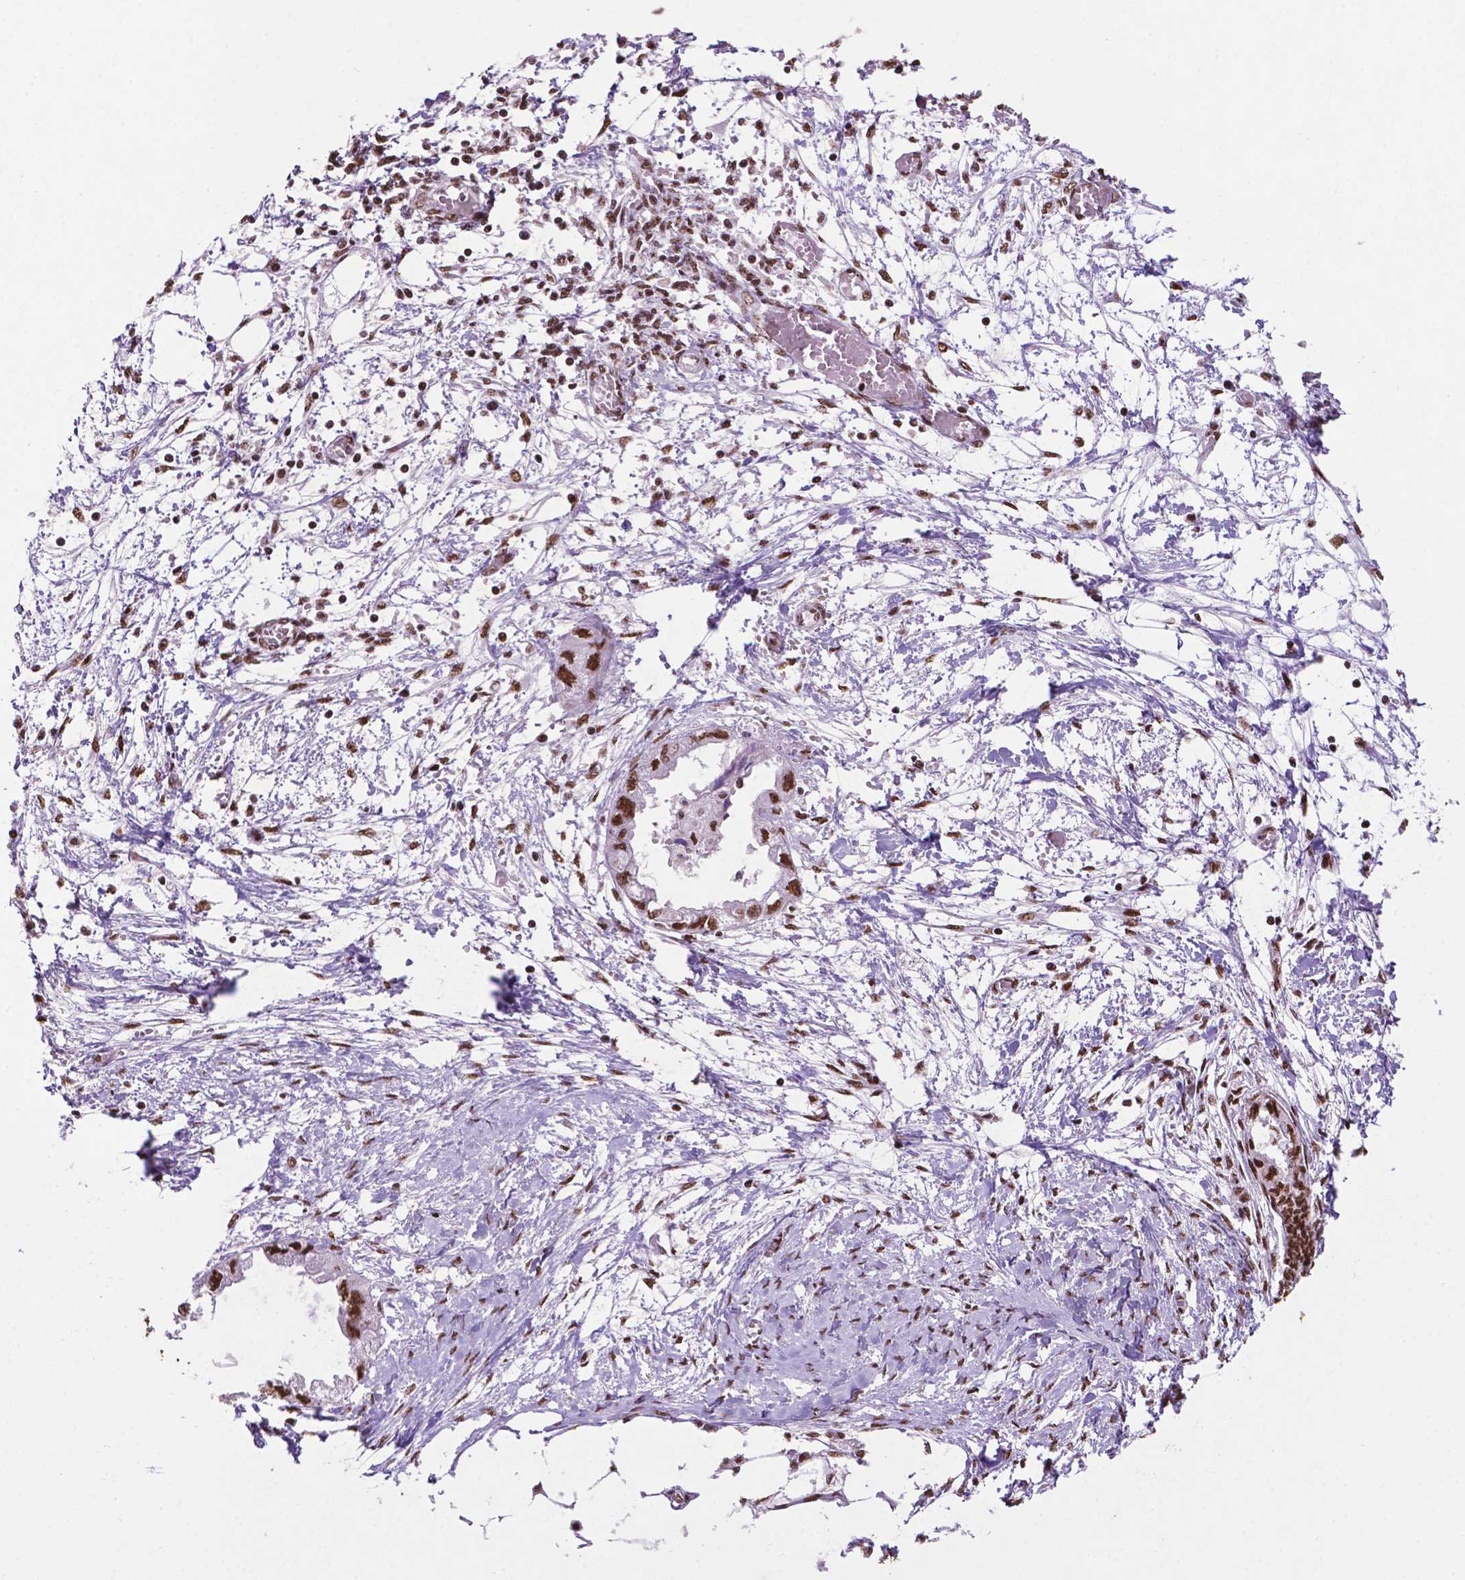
{"staining": {"intensity": "strong", "quantity": ">75%", "location": "nuclear"}, "tissue": "endometrial cancer", "cell_type": "Tumor cells", "image_type": "cancer", "snomed": [{"axis": "morphology", "description": "Adenocarcinoma, NOS"}, {"axis": "morphology", "description": "Adenocarcinoma, metastatic, NOS"}, {"axis": "topography", "description": "Adipose tissue"}, {"axis": "topography", "description": "Endometrium"}], "caption": "Immunohistochemistry (IHC) (DAB (3,3'-diaminobenzidine)) staining of endometrial cancer reveals strong nuclear protein positivity in approximately >75% of tumor cells.", "gene": "CCAR2", "patient": {"sex": "female", "age": 67}}